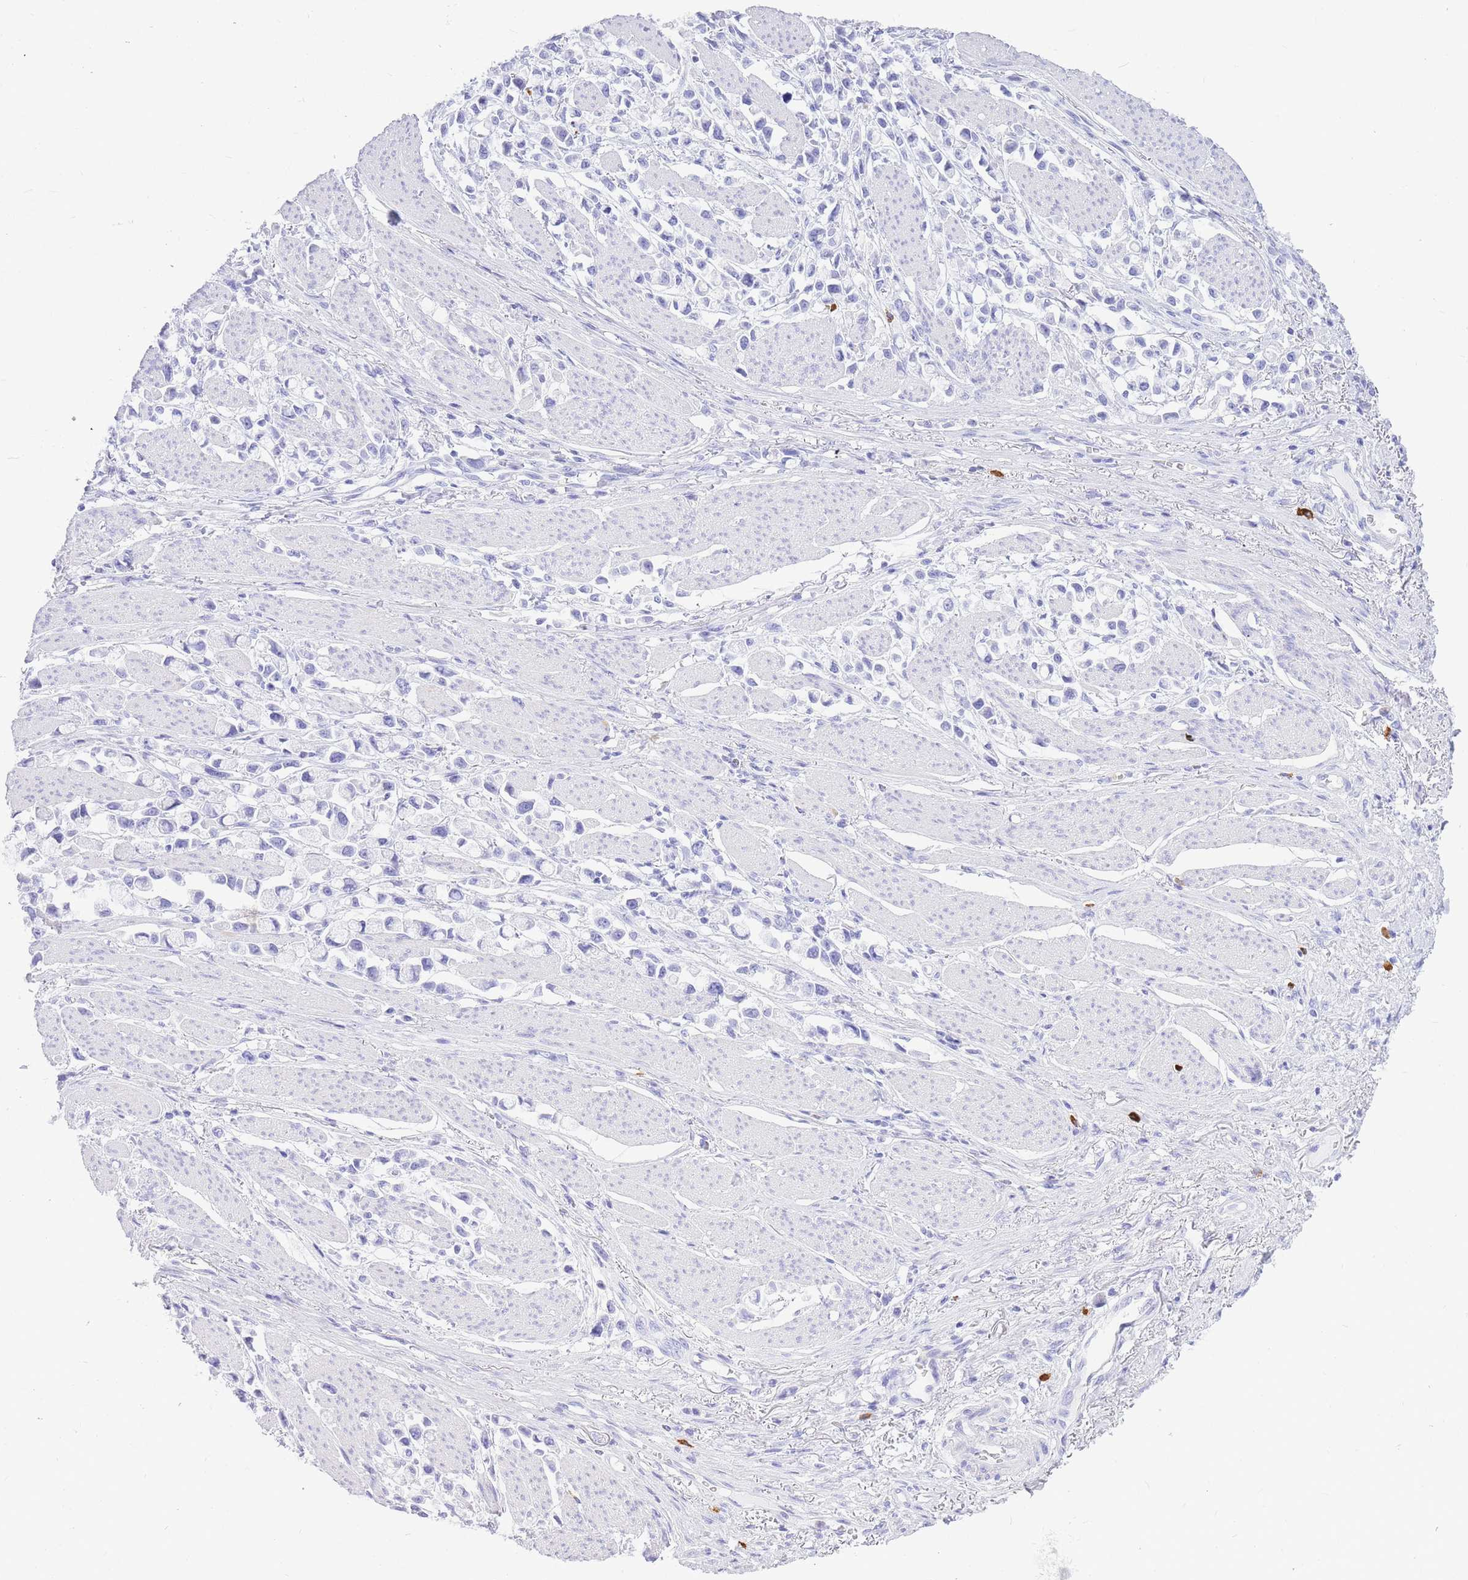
{"staining": {"intensity": "negative", "quantity": "none", "location": "none"}, "tissue": "stomach cancer", "cell_type": "Tumor cells", "image_type": "cancer", "snomed": [{"axis": "morphology", "description": "Adenocarcinoma, NOS"}, {"axis": "topography", "description": "Stomach"}], "caption": "This is a micrograph of immunohistochemistry staining of adenocarcinoma (stomach), which shows no staining in tumor cells.", "gene": "HERC1", "patient": {"sex": "female", "age": 81}}